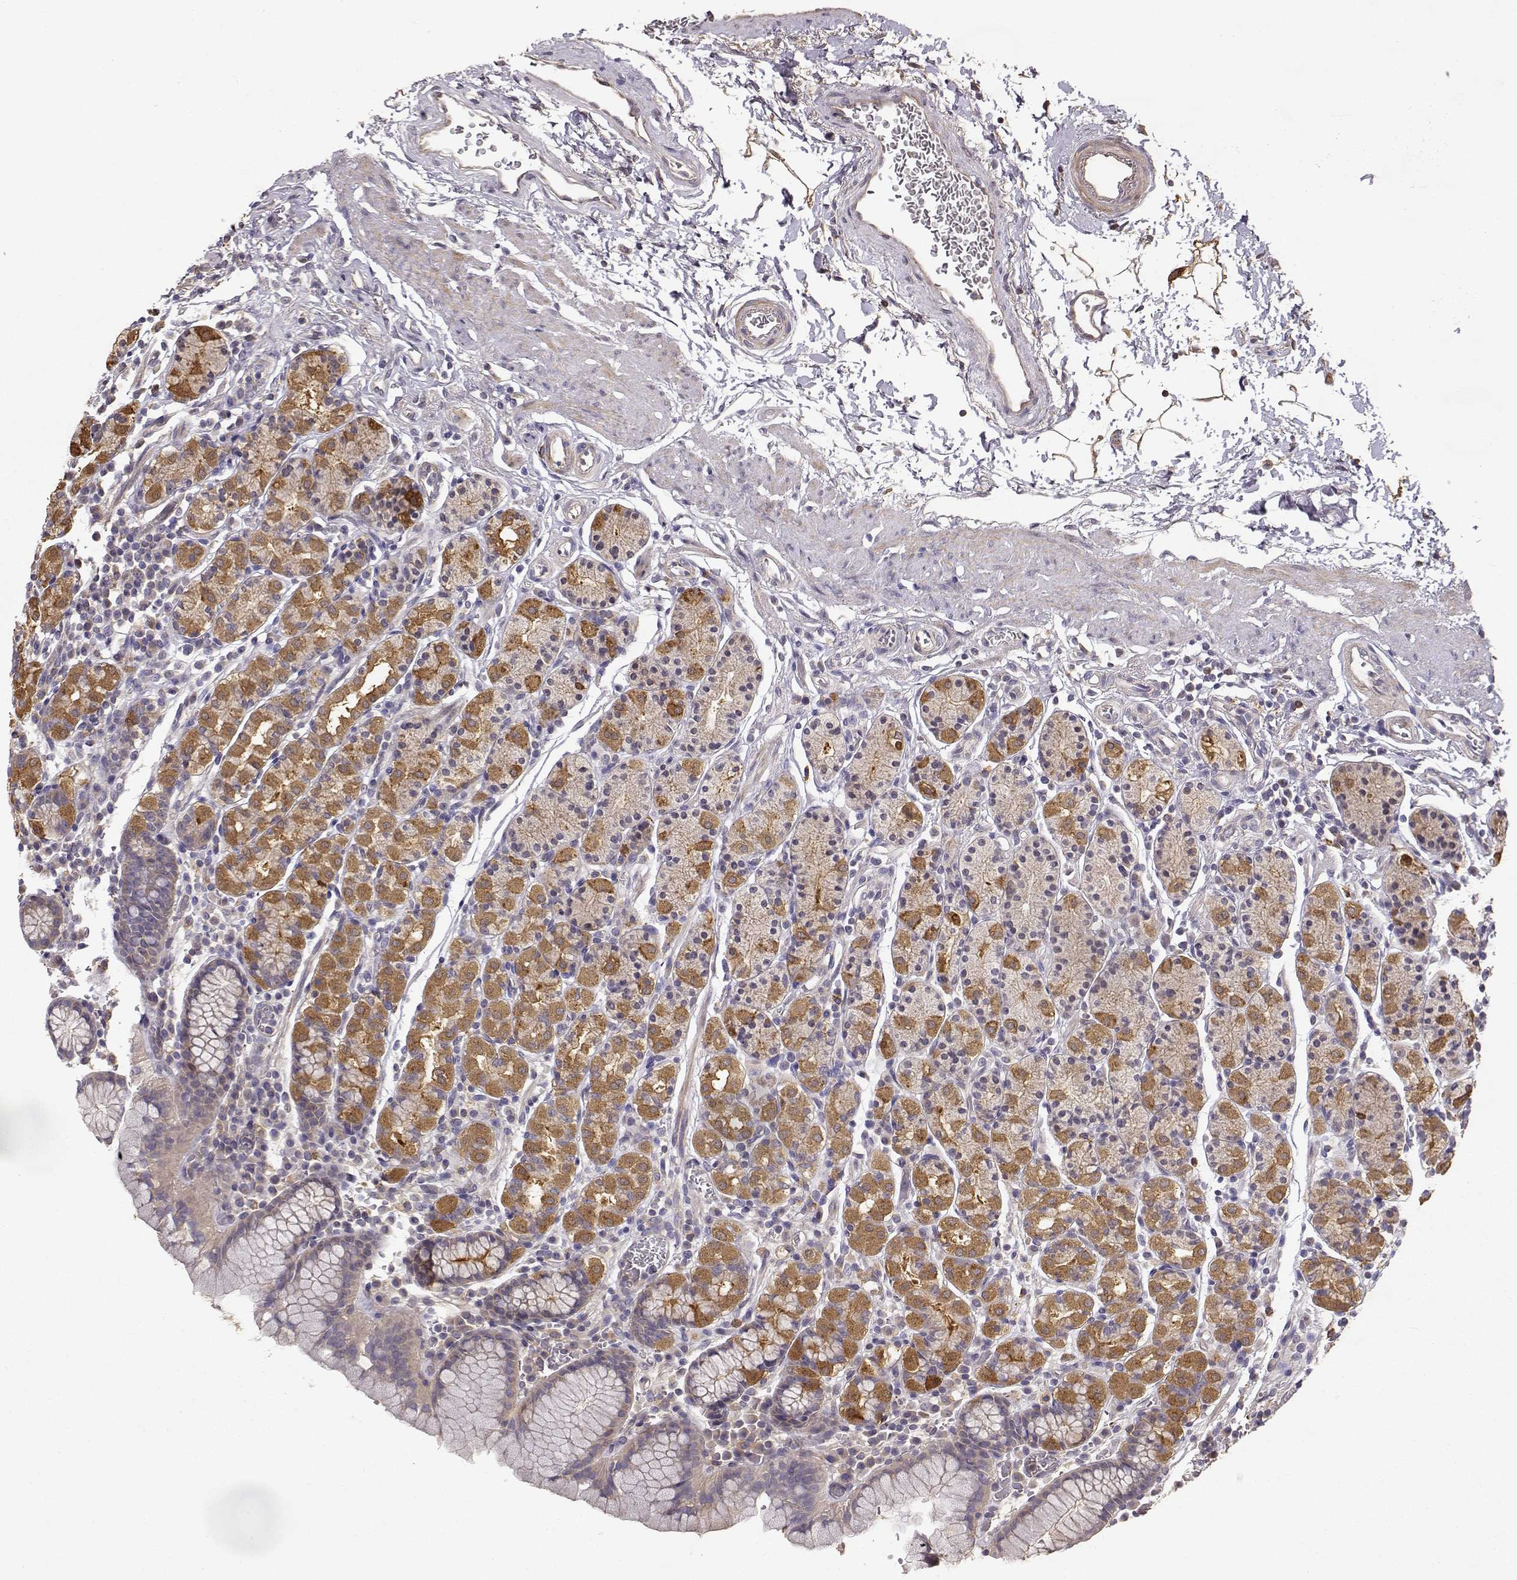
{"staining": {"intensity": "moderate", "quantity": "25%-75%", "location": "cytoplasmic/membranous"}, "tissue": "stomach", "cell_type": "Glandular cells", "image_type": "normal", "snomed": [{"axis": "morphology", "description": "Normal tissue, NOS"}, {"axis": "topography", "description": "Stomach, upper"}, {"axis": "topography", "description": "Stomach"}], "caption": "Immunohistochemical staining of unremarkable stomach displays medium levels of moderate cytoplasmic/membranous positivity in approximately 25%-75% of glandular cells.", "gene": "CRIM1", "patient": {"sex": "male", "age": 62}}